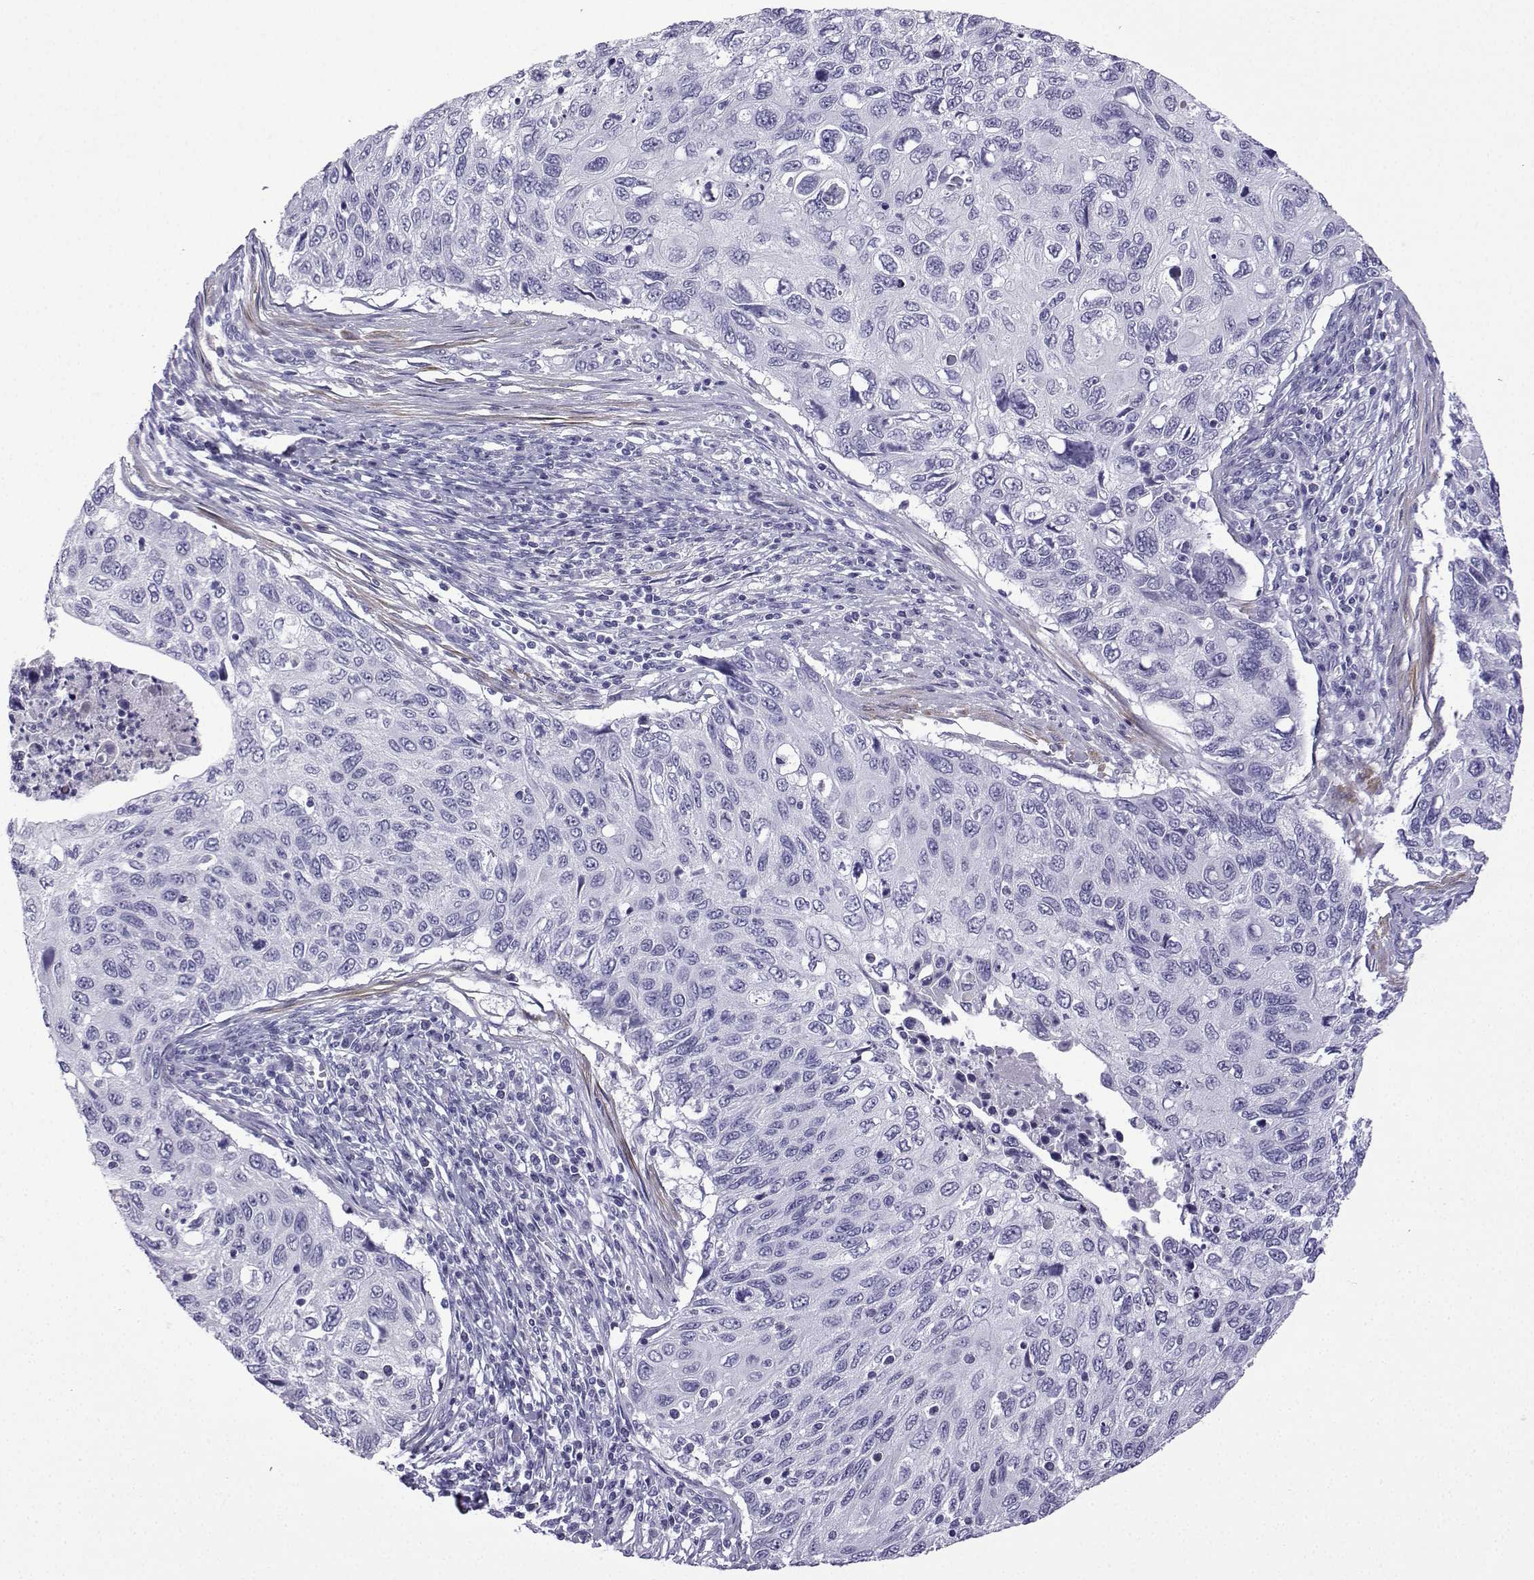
{"staining": {"intensity": "negative", "quantity": "none", "location": "none"}, "tissue": "cervical cancer", "cell_type": "Tumor cells", "image_type": "cancer", "snomed": [{"axis": "morphology", "description": "Squamous cell carcinoma, NOS"}, {"axis": "topography", "description": "Cervix"}], "caption": "Histopathology image shows no protein staining in tumor cells of squamous cell carcinoma (cervical) tissue. The staining was performed using DAB to visualize the protein expression in brown, while the nuclei were stained in blue with hematoxylin (Magnification: 20x).", "gene": "KCNF1", "patient": {"sex": "female", "age": 70}}